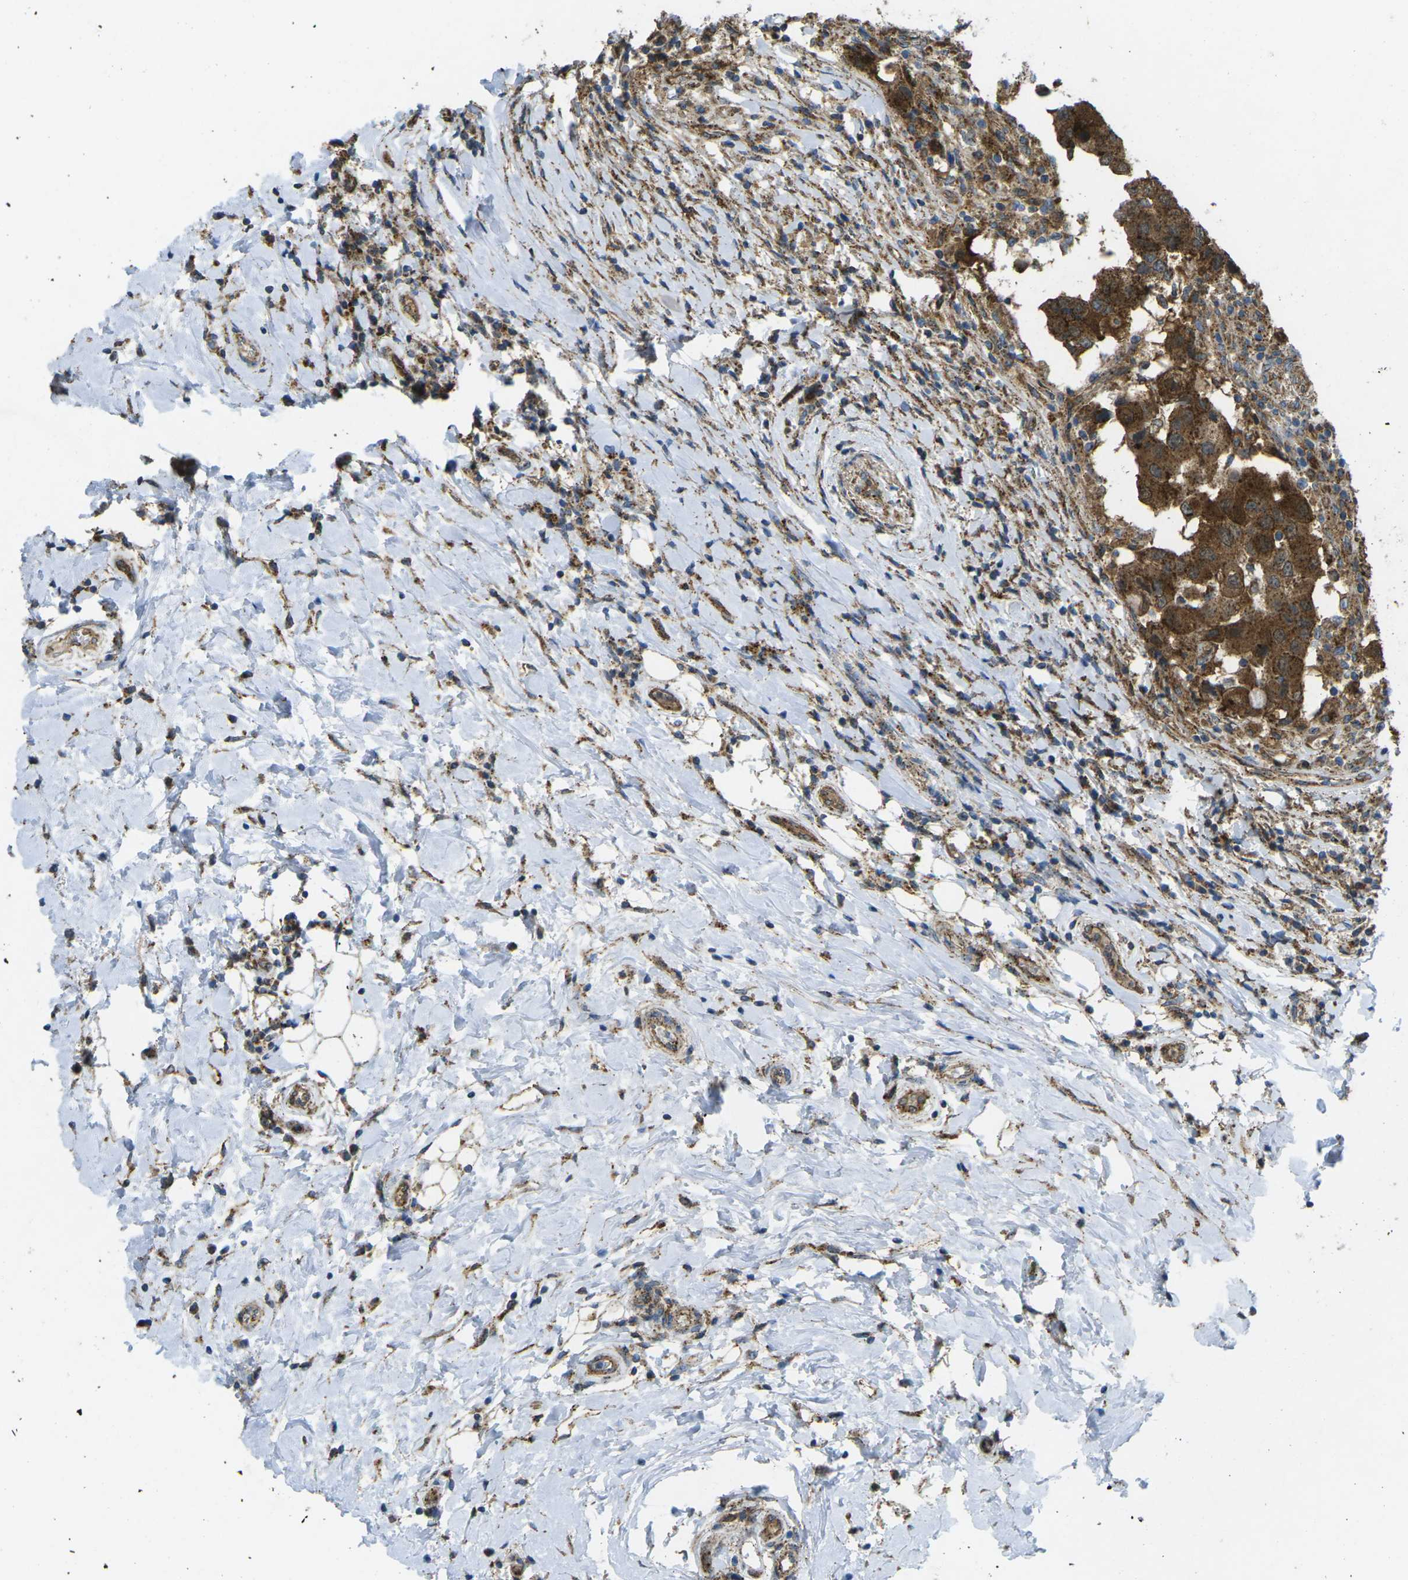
{"staining": {"intensity": "strong", "quantity": ">75%", "location": "cytoplasmic/membranous"}, "tissue": "breast cancer", "cell_type": "Tumor cells", "image_type": "cancer", "snomed": [{"axis": "morphology", "description": "Duct carcinoma"}, {"axis": "topography", "description": "Breast"}], "caption": "An image of human breast cancer stained for a protein exhibits strong cytoplasmic/membranous brown staining in tumor cells.", "gene": "CHMP3", "patient": {"sex": "female", "age": 27}}